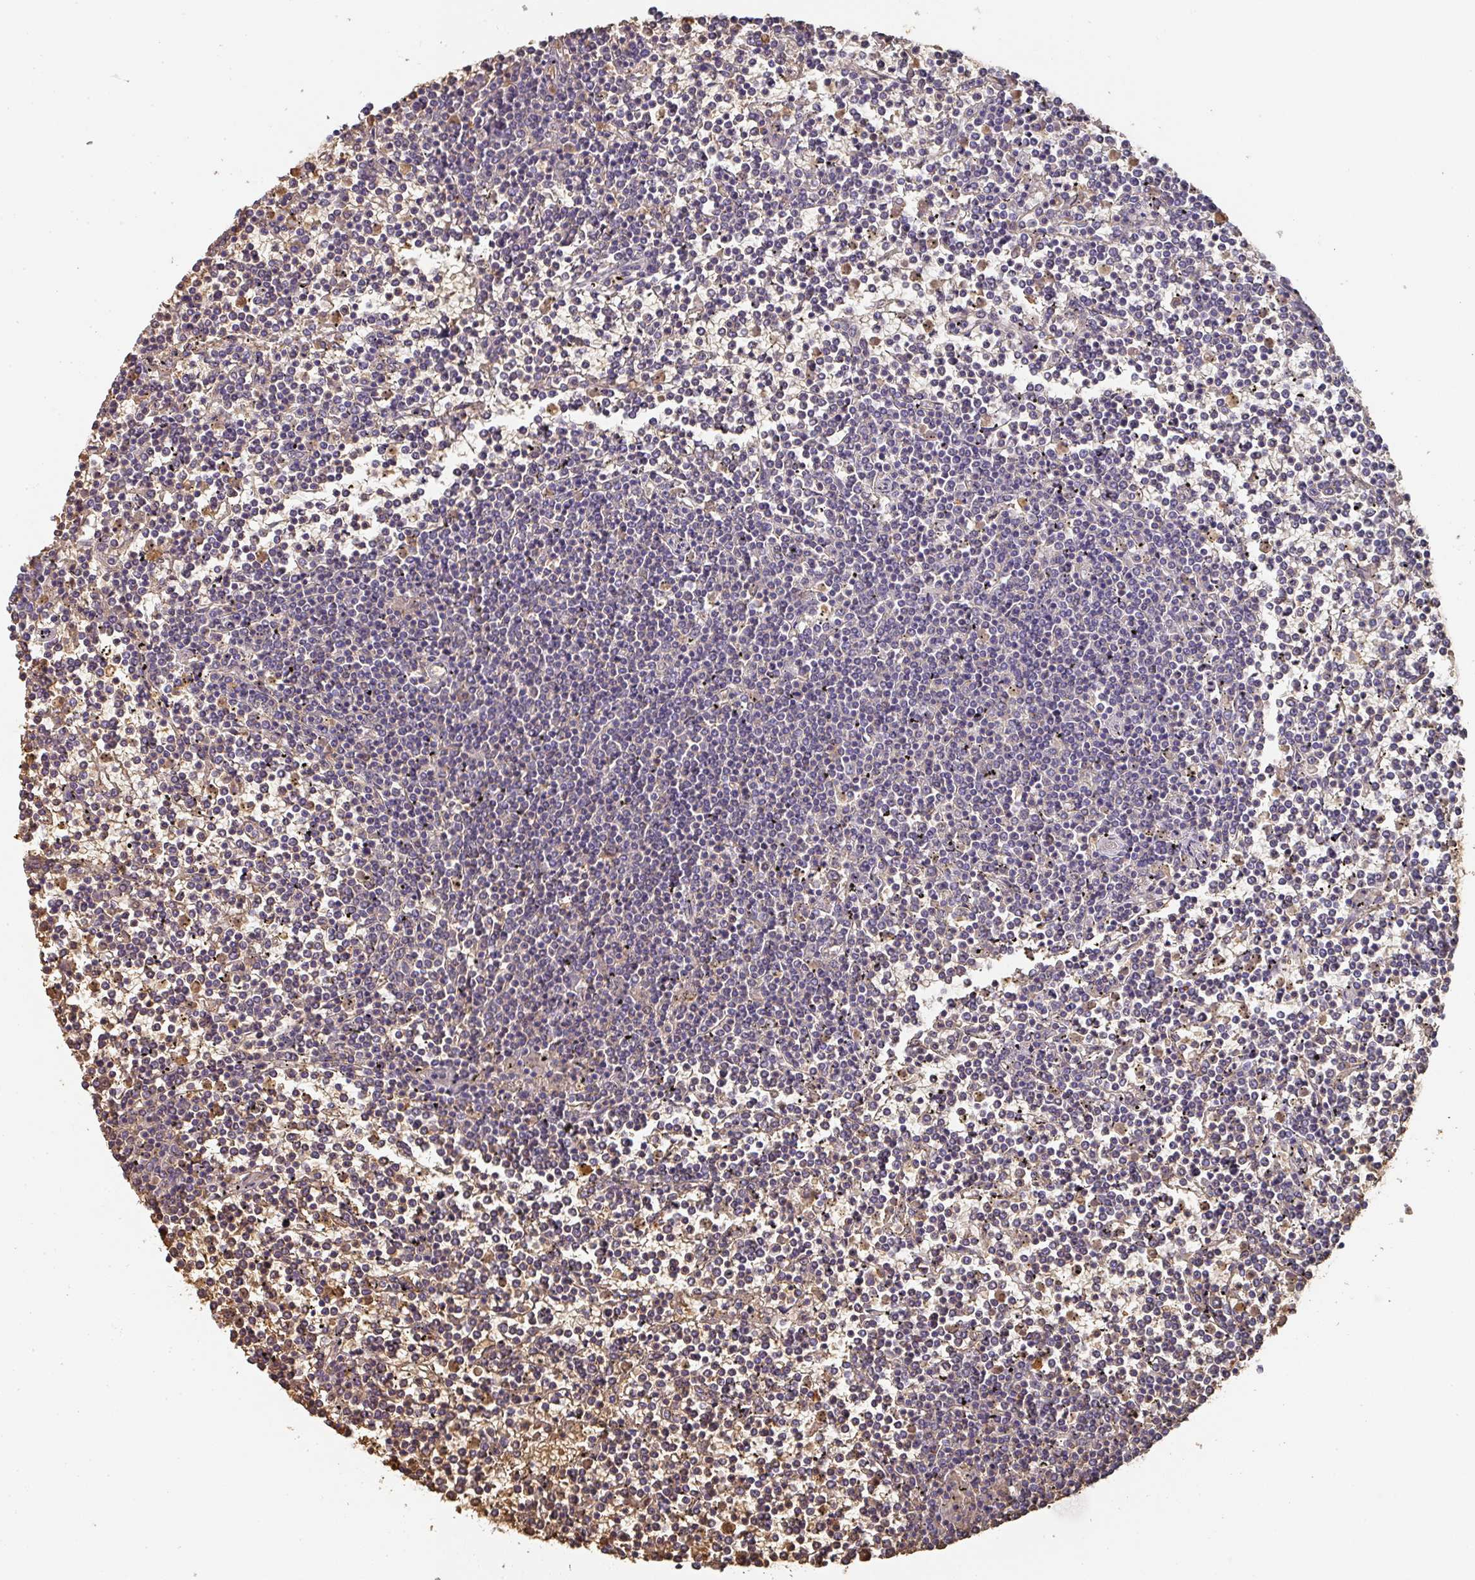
{"staining": {"intensity": "negative", "quantity": "none", "location": "none"}, "tissue": "lymphoma", "cell_type": "Tumor cells", "image_type": "cancer", "snomed": [{"axis": "morphology", "description": "Malignant lymphoma, non-Hodgkin's type, Low grade"}, {"axis": "topography", "description": "Spleen"}], "caption": "Human low-grade malignant lymphoma, non-Hodgkin's type stained for a protein using immunohistochemistry (IHC) demonstrates no staining in tumor cells.", "gene": "ALB", "patient": {"sex": "female", "age": 19}}